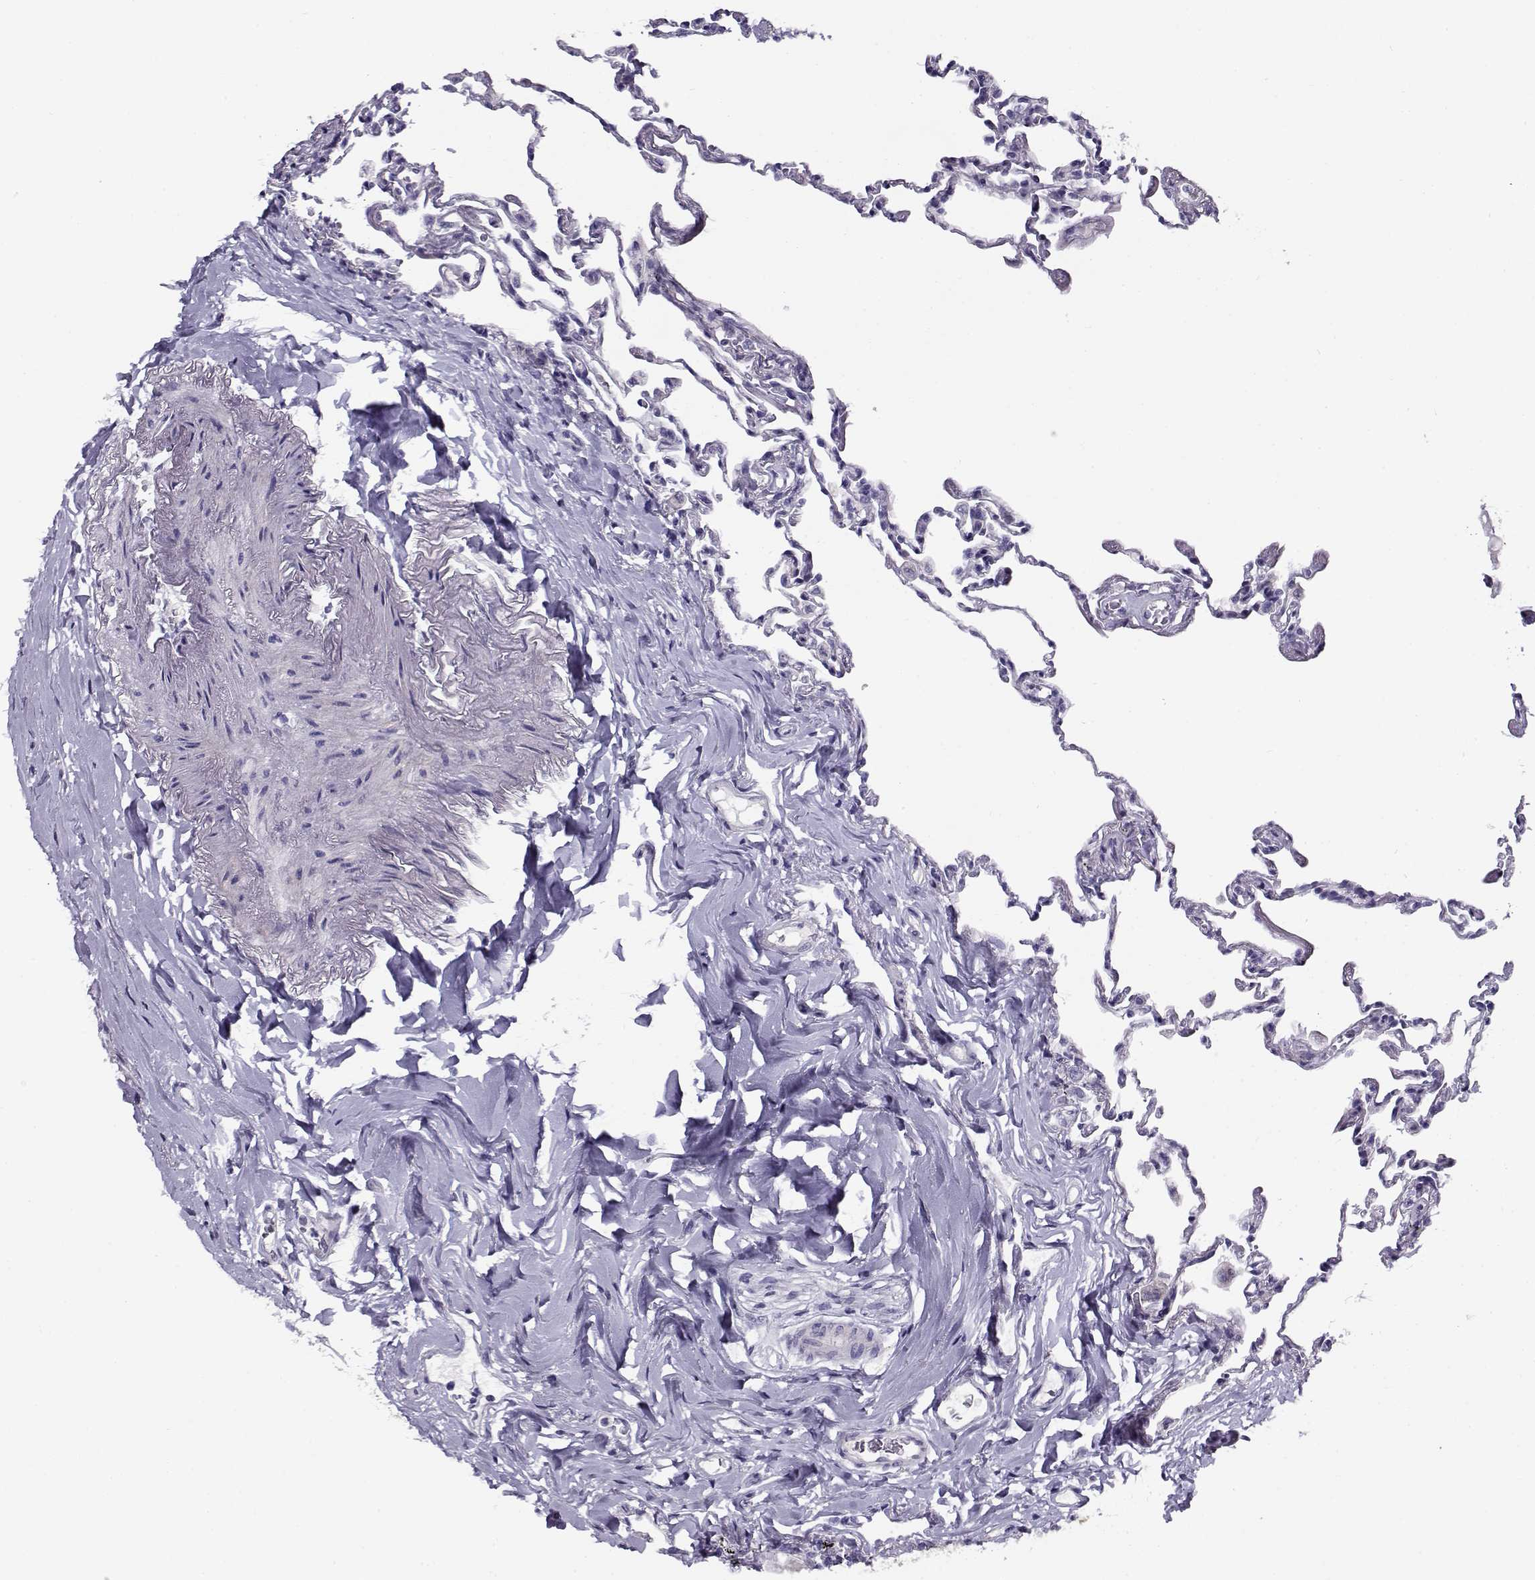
{"staining": {"intensity": "negative", "quantity": "none", "location": "none"}, "tissue": "lung", "cell_type": "Alveolar cells", "image_type": "normal", "snomed": [{"axis": "morphology", "description": "Normal tissue, NOS"}, {"axis": "topography", "description": "Lung"}], "caption": "DAB (3,3'-diaminobenzidine) immunohistochemical staining of benign lung exhibits no significant positivity in alveolar cells. (Immunohistochemistry, brightfield microscopy, high magnification).", "gene": "FEZF1", "patient": {"sex": "female", "age": 57}}